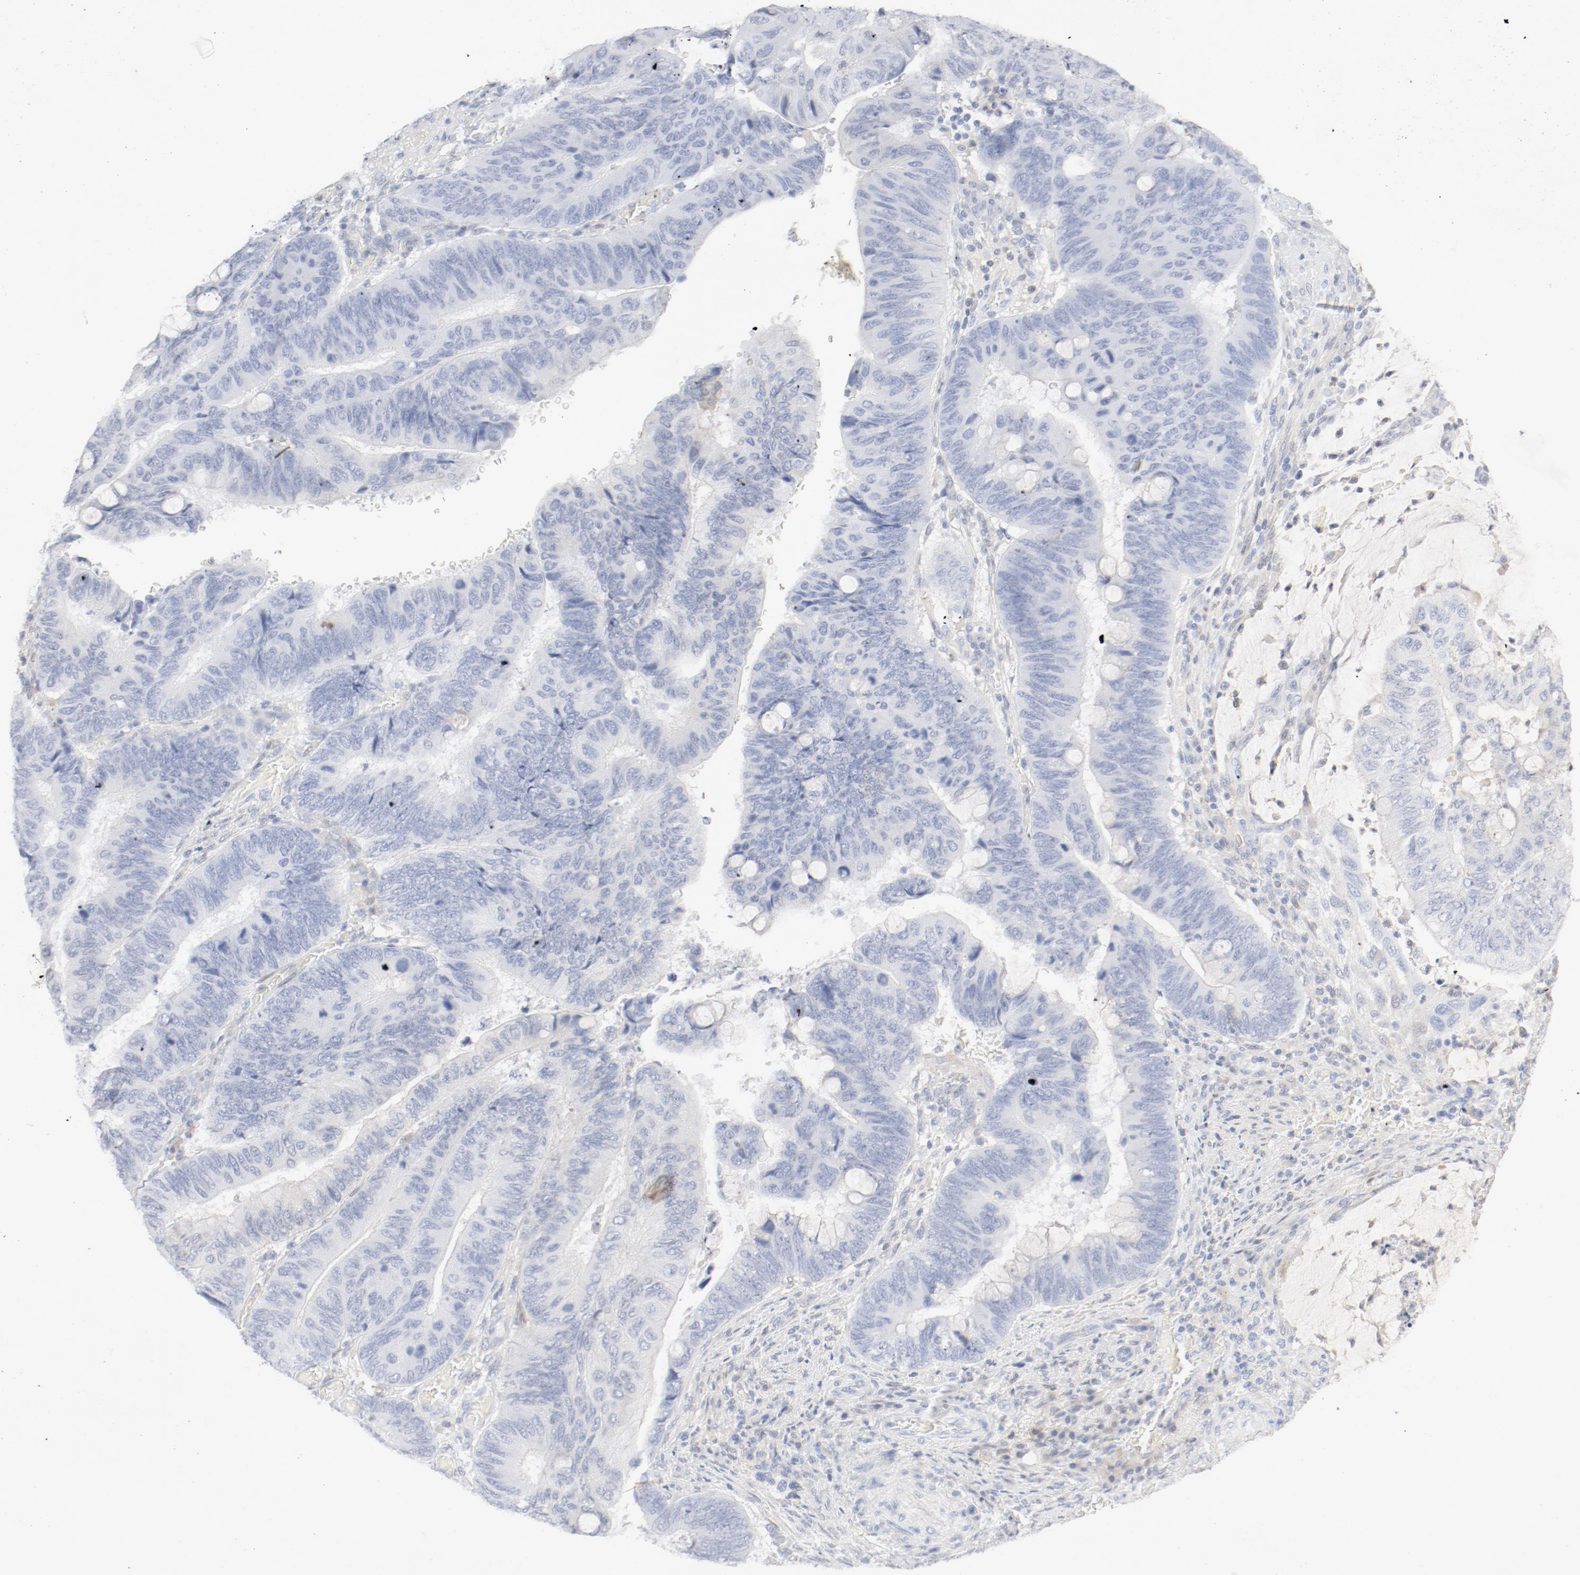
{"staining": {"intensity": "negative", "quantity": "none", "location": "none"}, "tissue": "colorectal cancer", "cell_type": "Tumor cells", "image_type": "cancer", "snomed": [{"axis": "morphology", "description": "Normal tissue, NOS"}, {"axis": "morphology", "description": "Adenocarcinoma, NOS"}, {"axis": "topography", "description": "Rectum"}], "caption": "This is a photomicrograph of immunohistochemistry (IHC) staining of adenocarcinoma (colorectal), which shows no positivity in tumor cells. (Brightfield microscopy of DAB (3,3'-diaminobenzidine) IHC at high magnification).", "gene": "PGM1", "patient": {"sex": "male", "age": 92}}